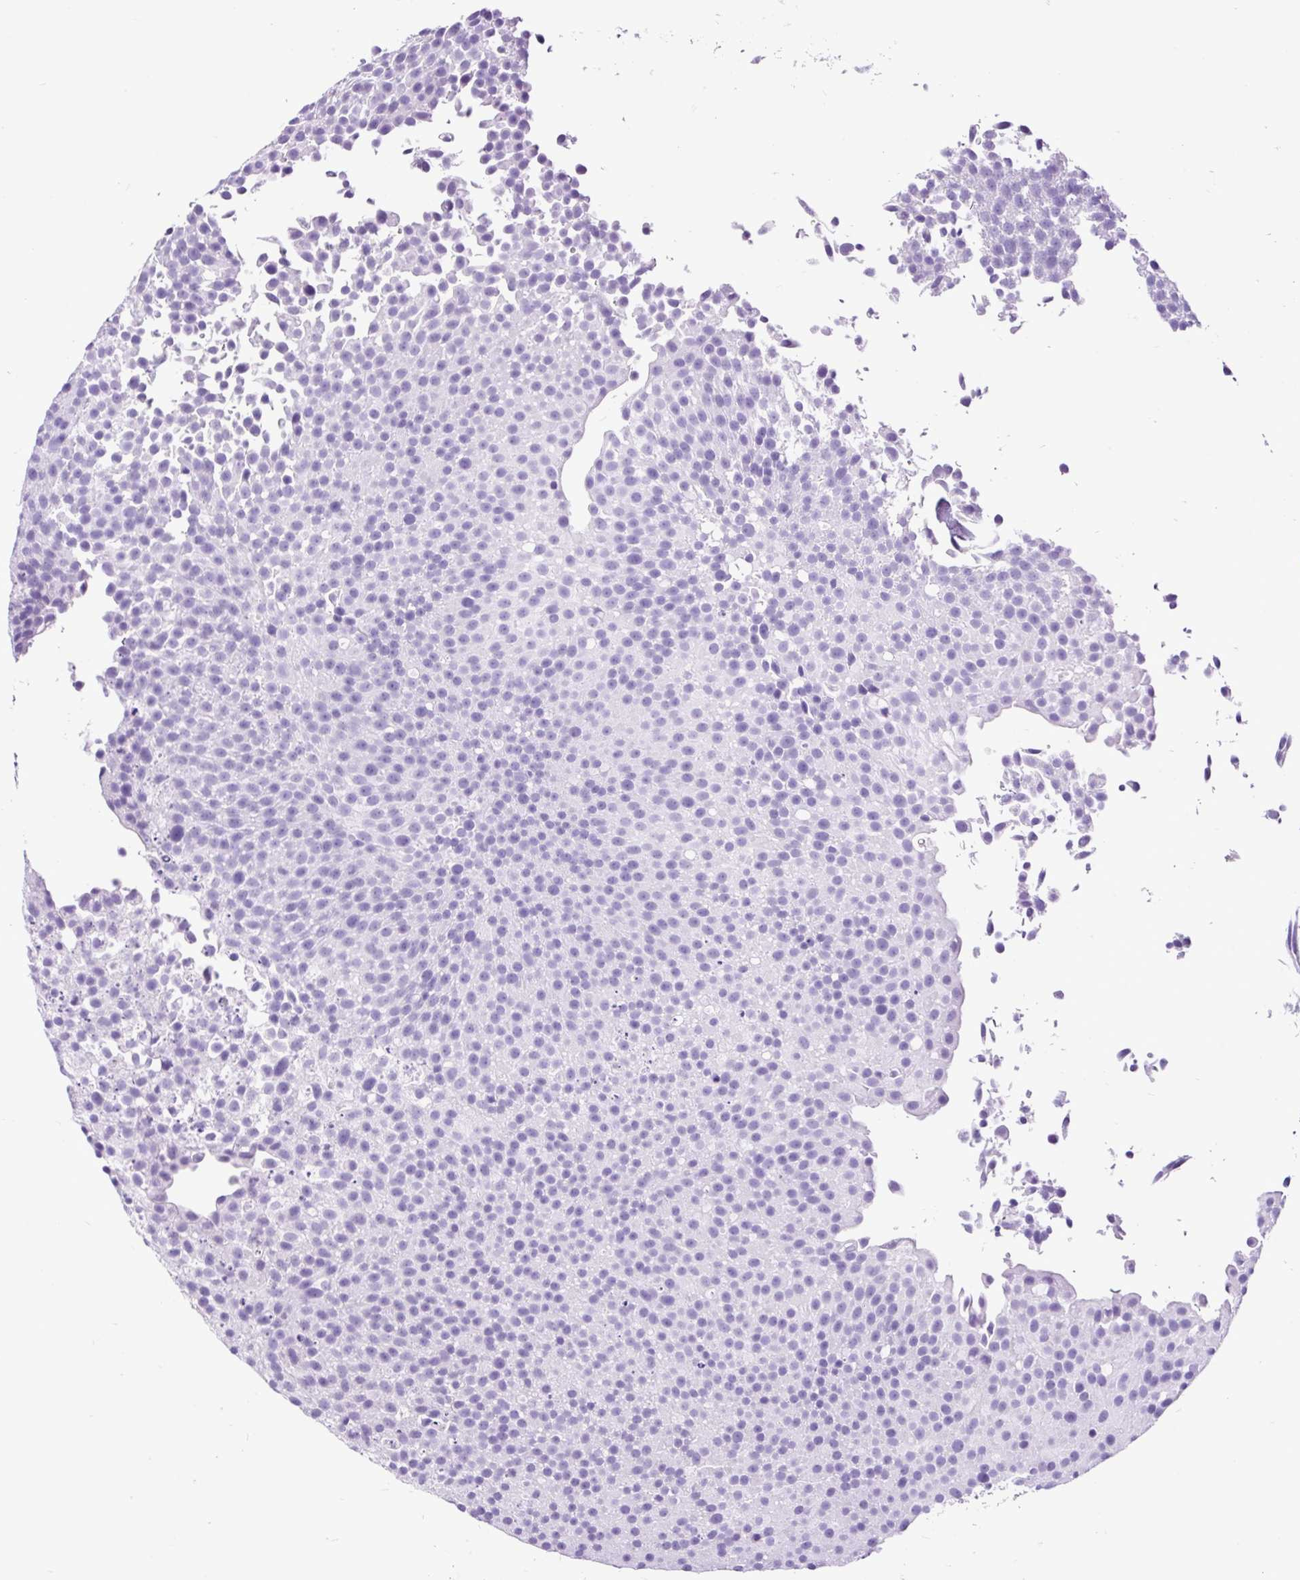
{"staining": {"intensity": "negative", "quantity": "none", "location": "none"}, "tissue": "urothelial cancer", "cell_type": "Tumor cells", "image_type": "cancer", "snomed": [{"axis": "morphology", "description": "Urothelial carcinoma, Low grade"}, {"axis": "topography", "description": "Urinary bladder"}], "caption": "A high-resolution image shows IHC staining of low-grade urothelial carcinoma, which shows no significant expression in tumor cells.", "gene": "CEL", "patient": {"sex": "female", "age": 79}}